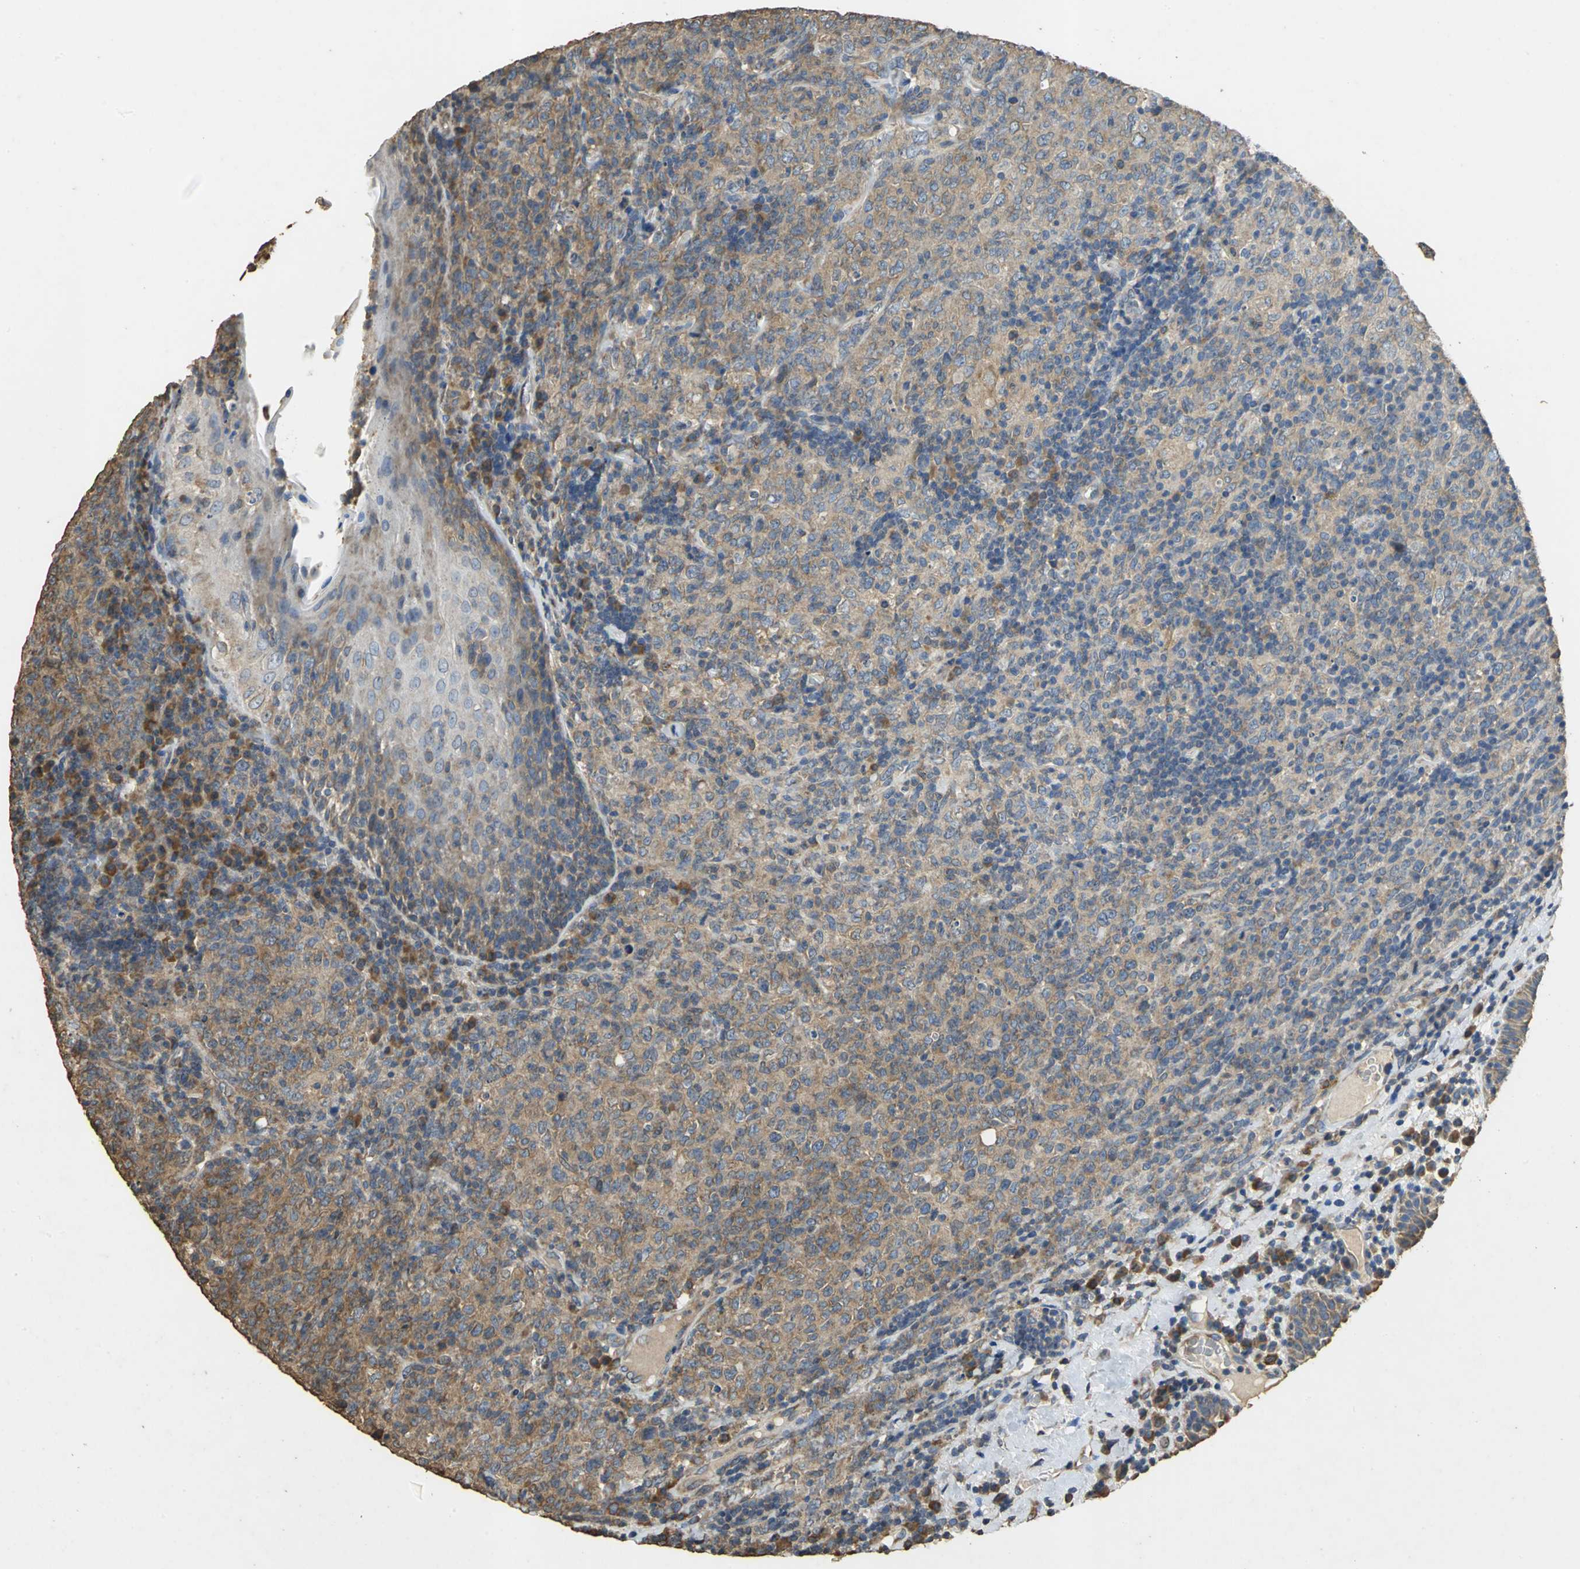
{"staining": {"intensity": "moderate", "quantity": ">75%", "location": "cytoplasmic/membranous"}, "tissue": "lymphoma", "cell_type": "Tumor cells", "image_type": "cancer", "snomed": [{"axis": "morphology", "description": "Malignant lymphoma, non-Hodgkin's type, High grade"}, {"axis": "topography", "description": "Tonsil"}], "caption": "The immunohistochemical stain shows moderate cytoplasmic/membranous positivity in tumor cells of malignant lymphoma, non-Hodgkin's type (high-grade) tissue.", "gene": "ACSL4", "patient": {"sex": "female", "age": 36}}